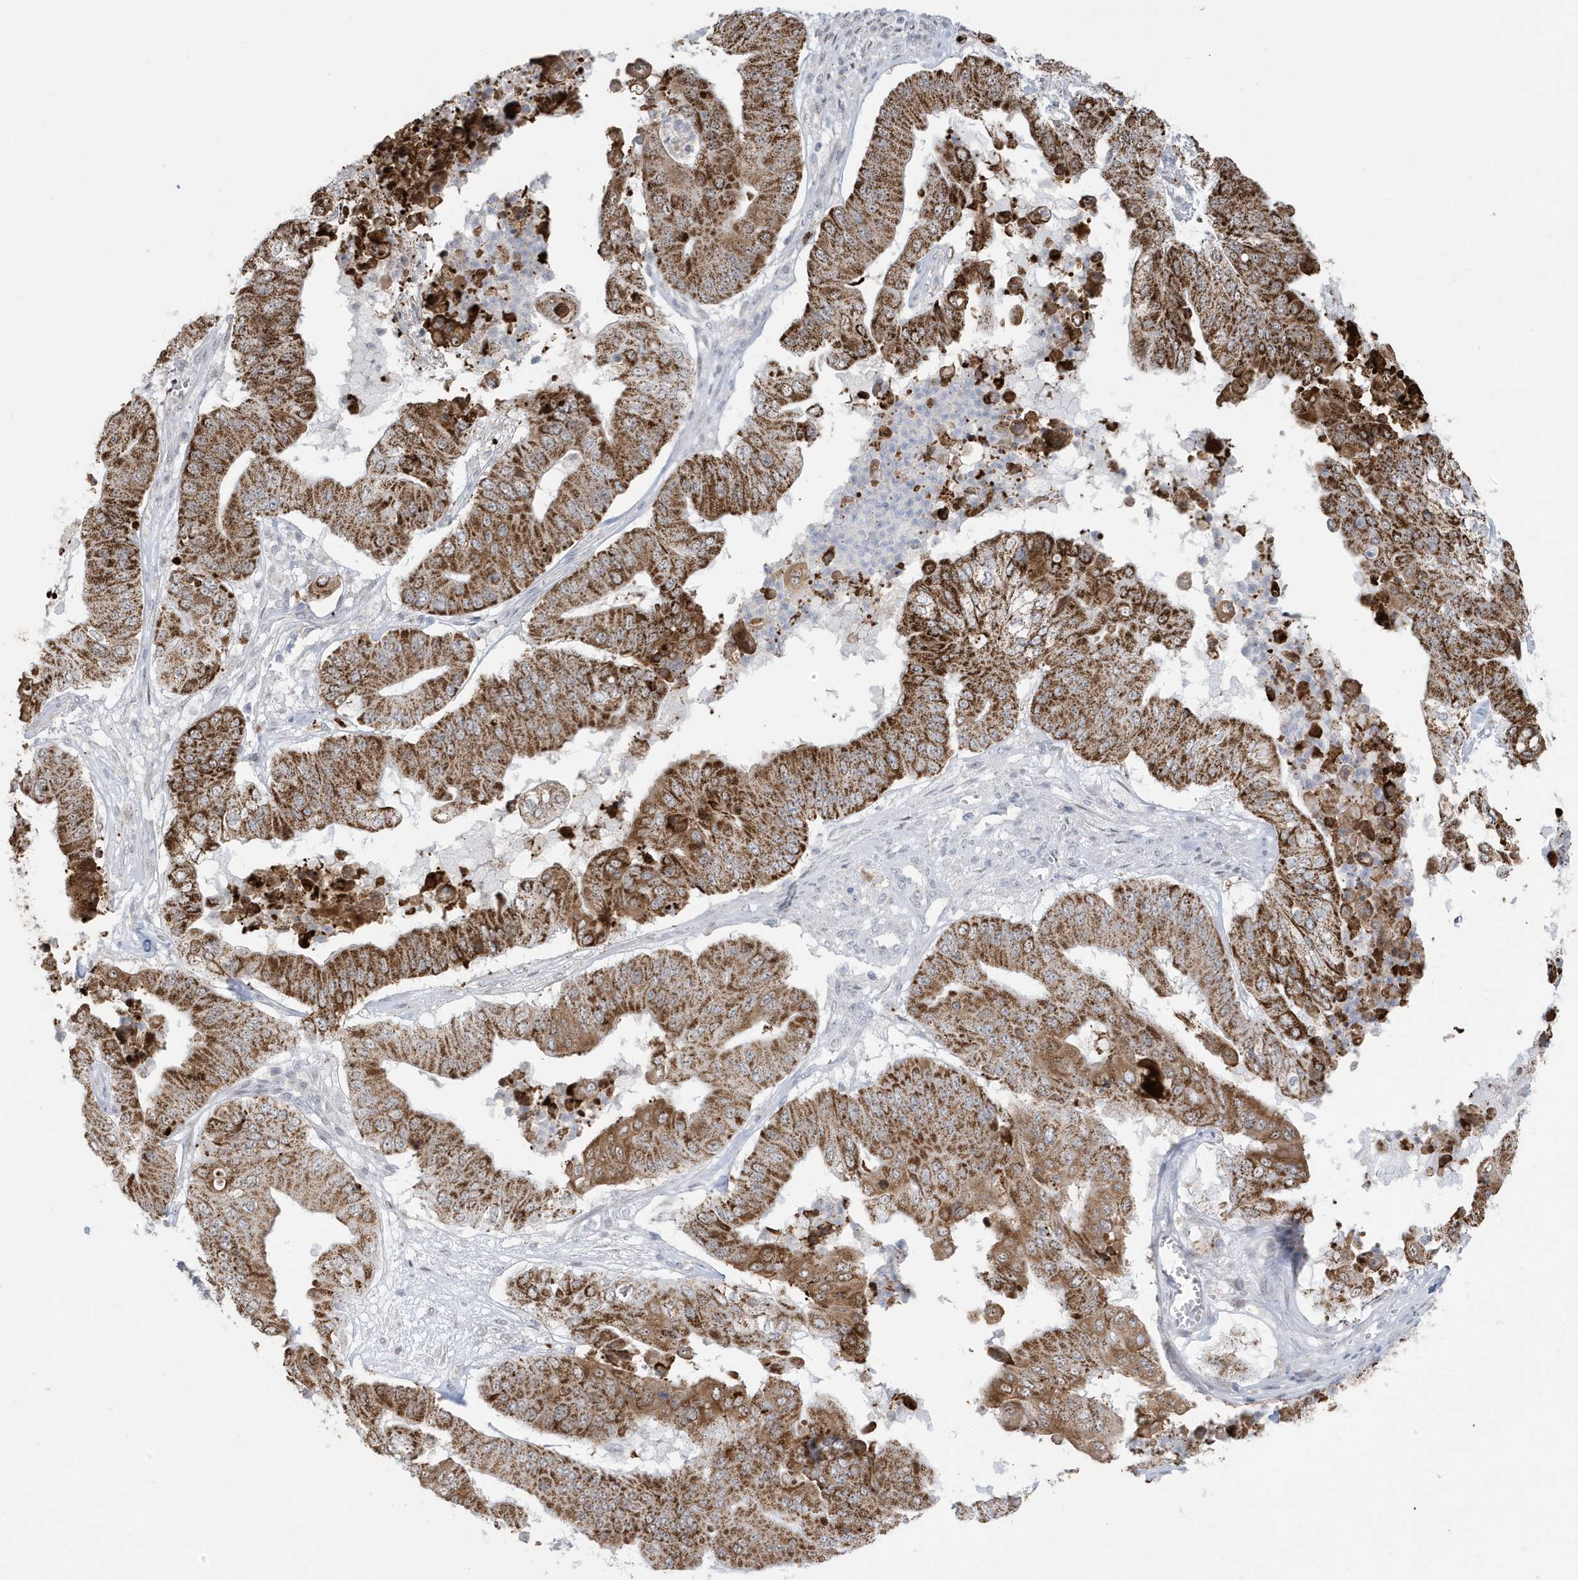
{"staining": {"intensity": "strong", "quantity": ">75%", "location": "cytoplasmic/membranous"}, "tissue": "pancreatic cancer", "cell_type": "Tumor cells", "image_type": "cancer", "snomed": [{"axis": "morphology", "description": "Adenocarcinoma, NOS"}, {"axis": "topography", "description": "Pancreas"}], "caption": "Strong cytoplasmic/membranous expression for a protein is appreciated in about >75% of tumor cells of adenocarcinoma (pancreatic) using immunohistochemistry (IHC).", "gene": "FNDC1", "patient": {"sex": "female", "age": 77}}